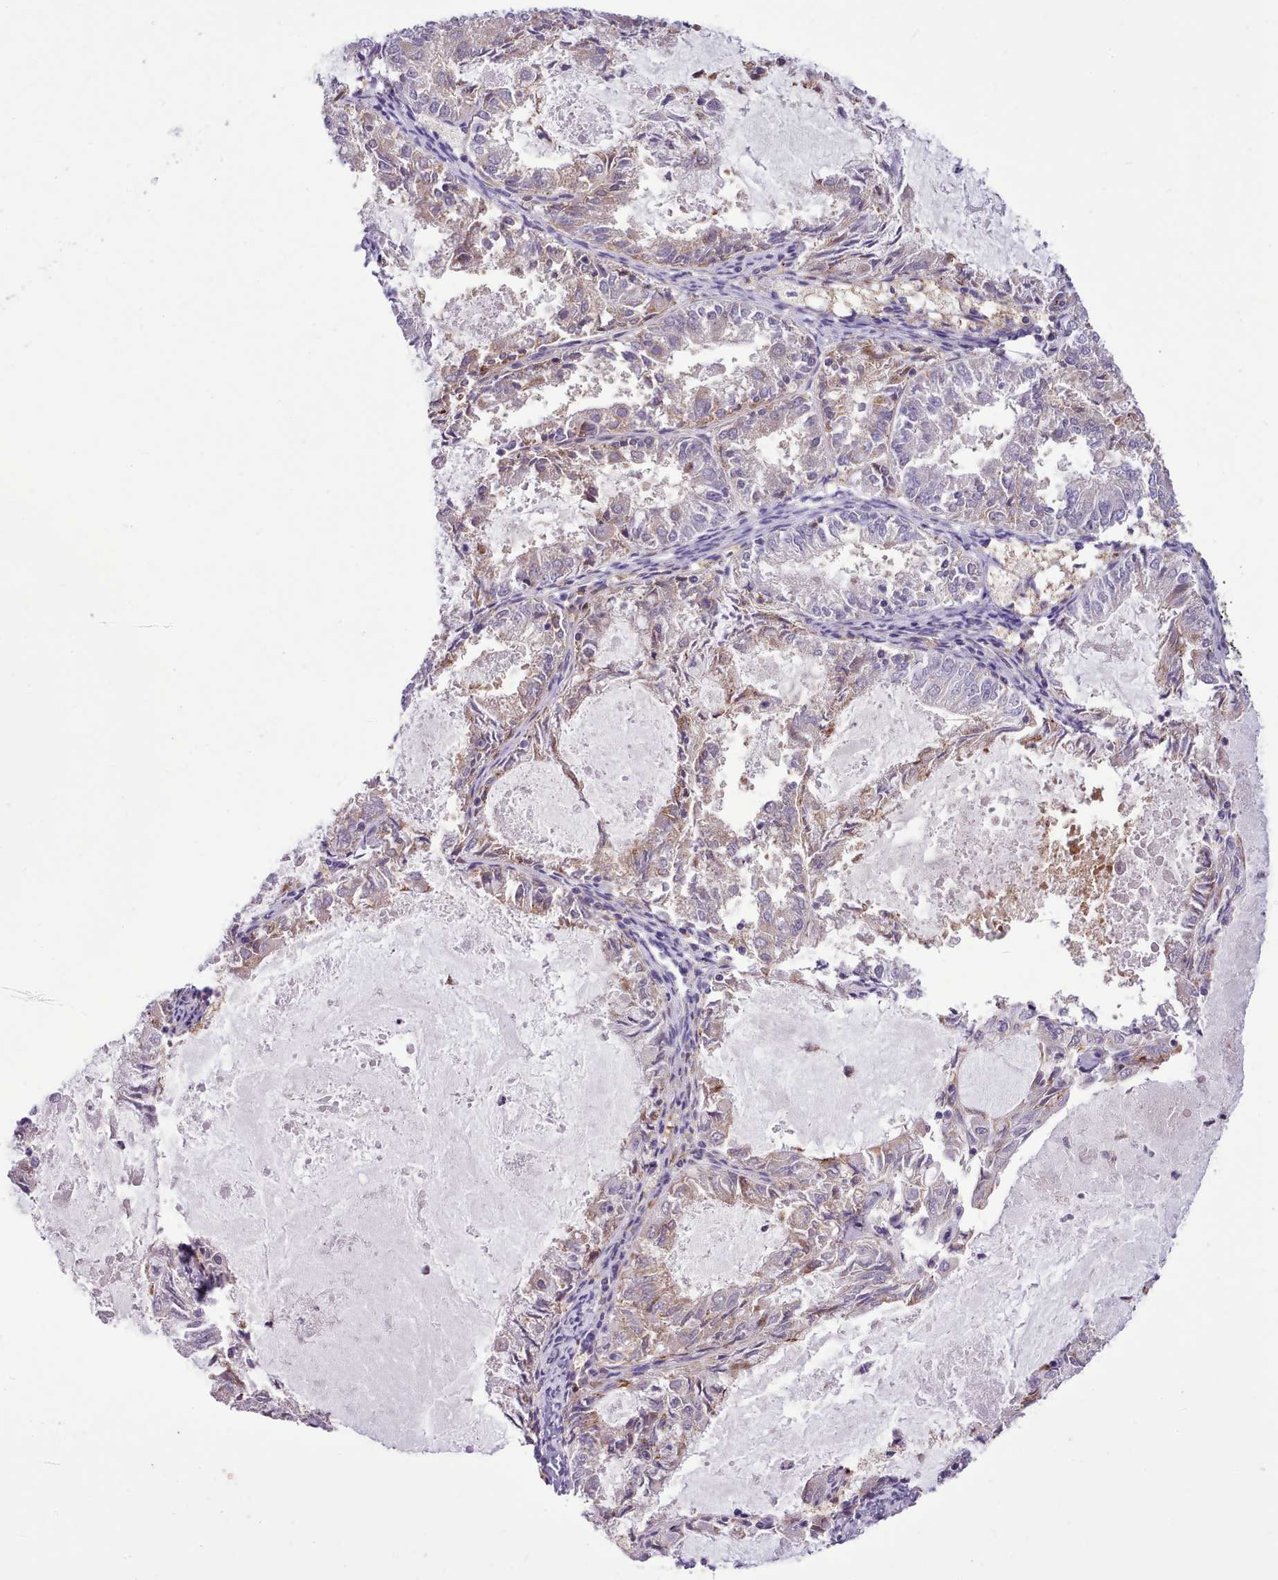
{"staining": {"intensity": "weak", "quantity": "<25%", "location": "cytoplasmic/membranous"}, "tissue": "endometrial cancer", "cell_type": "Tumor cells", "image_type": "cancer", "snomed": [{"axis": "morphology", "description": "Adenocarcinoma, NOS"}, {"axis": "topography", "description": "Endometrium"}], "caption": "High power microscopy histopathology image of an immunohistochemistry (IHC) histopathology image of adenocarcinoma (endometrial), revealing no significant staining in tumor cells.", "gene": "FAM83E", "patient": {"sex": "female", "age": 57}}